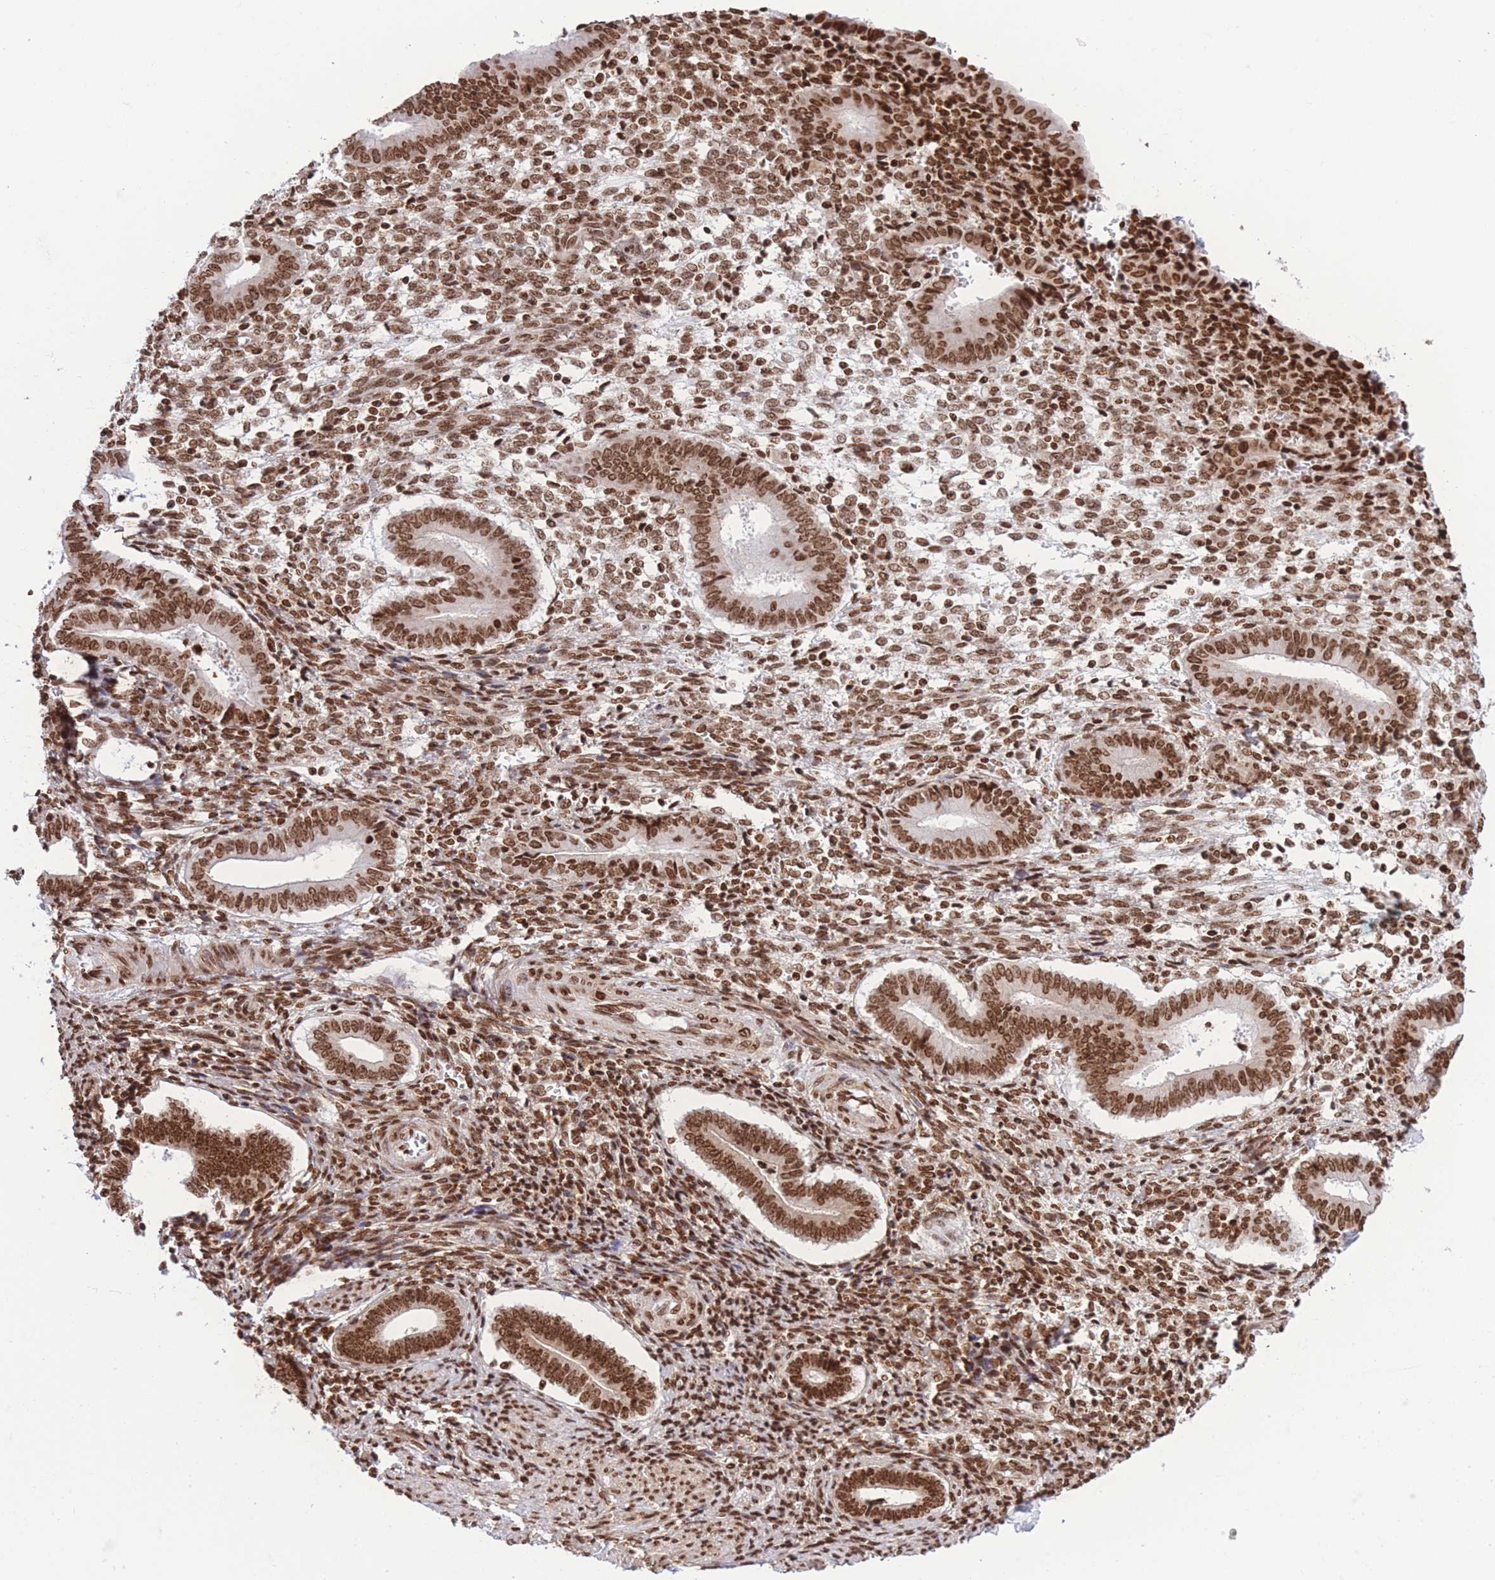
{"staining": {"intensity": "strong", "quantity": ">75%", "location": "nuclear"}, "tissue": "endometrium", "cell_type": "Cells in endometrial stroma", "image_type": "normal", "snomed": [{"axis": "morphology", "description": "Normal tissue, NOS"}, {"axis": "topography", "description": "Other"}, {"axis": "topography", "description": "Endometrium"}], "caption": "Strong nuclear protein expression is identified in approximately >75% of cells in endometrial stroma in endometrium. (Brightfield microscopy of DAB IHC at high magnification).", "gene": "H2BC10", "patient": {"sex": "female", "age": 44}}